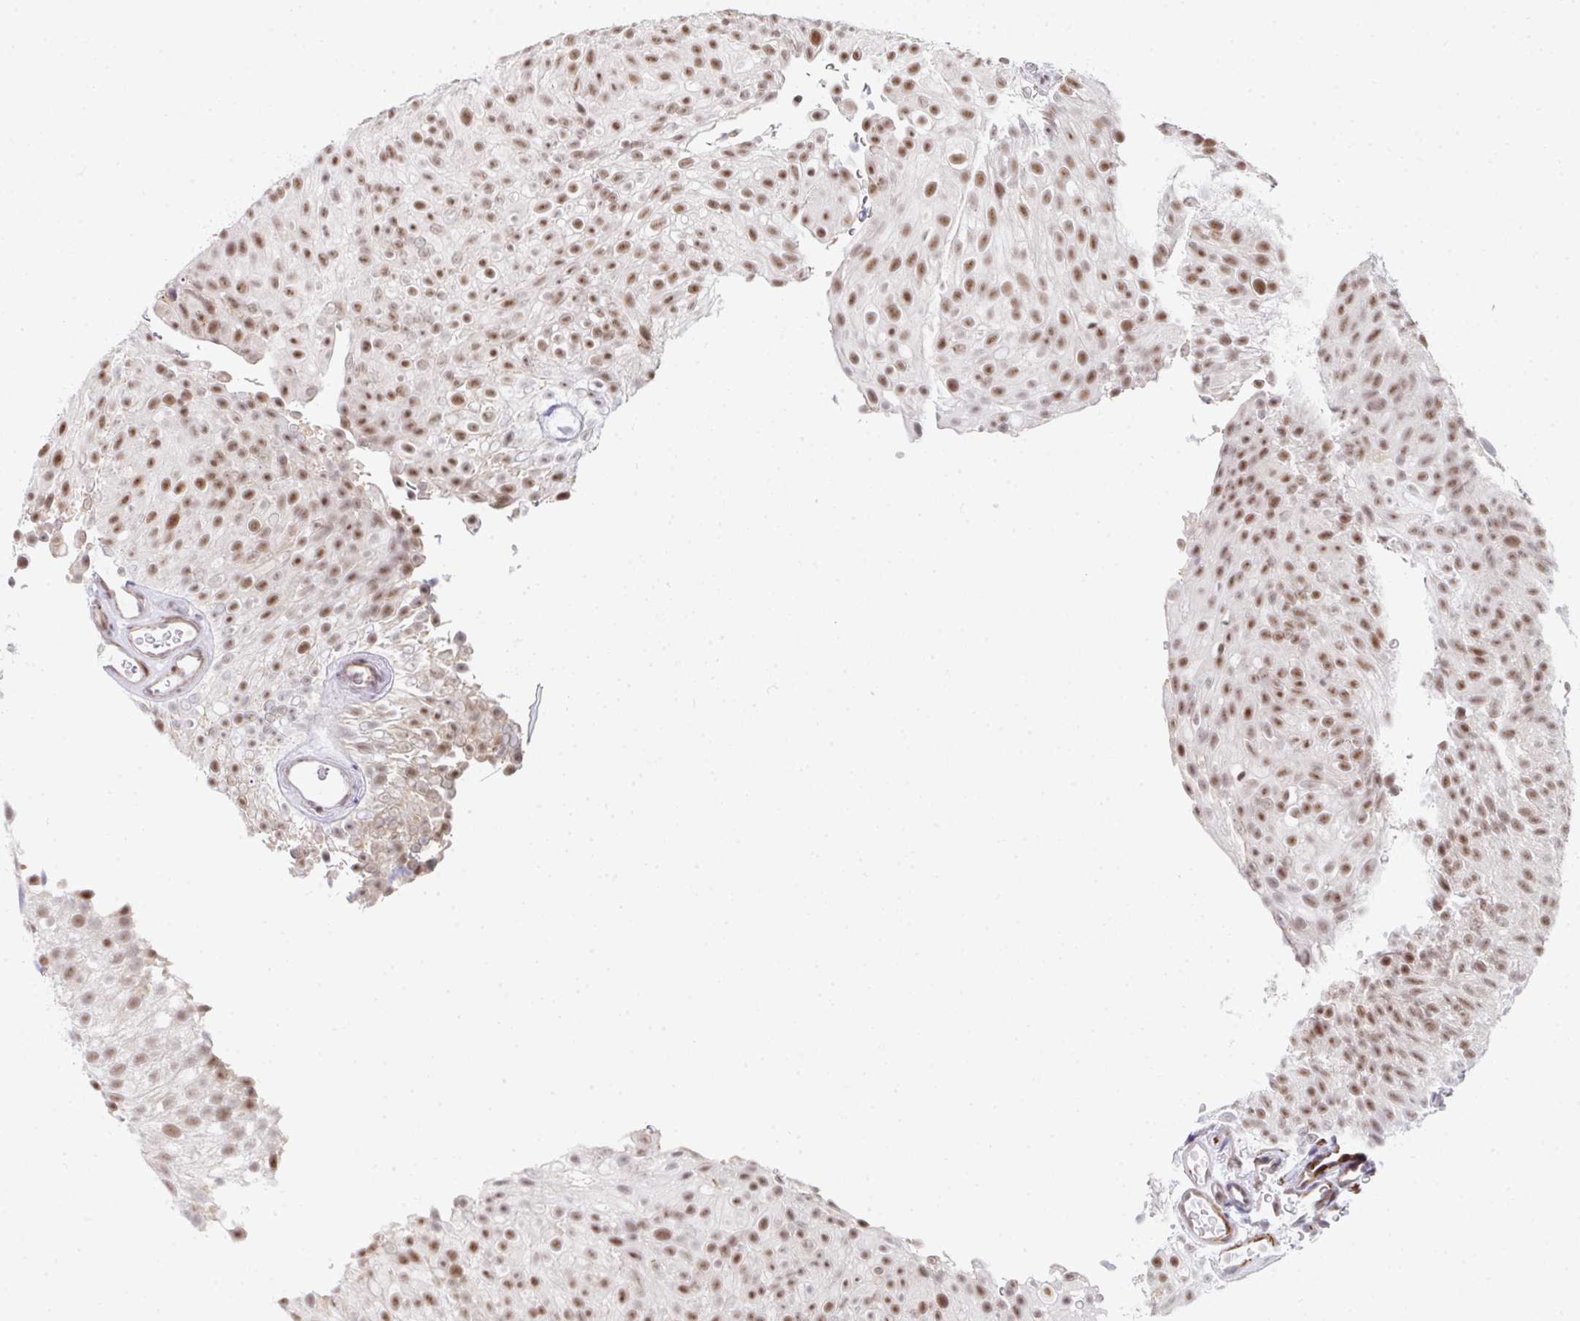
{"staining": {"intensity": "weak", "quantity": ">75%", "location": "nuclear"}, "tissue": "urothelial cancer", "cell_type": "Tumor cells", "image_type": "cancer", "snomed": [{"axis": "morphology", "description": "Urothelial carcinoma, Low grade"}, {"axis": "topography", "description": "Urinary bladder"}], "caption": "A high-resolution photomicrograph shows immunohistochemistry staining of urothelial cancer, which reveals weak nuclear staining in about >75% of tumor cells.", "gene": "GINS2", "patient": {"sex": "male", "age": 78}}